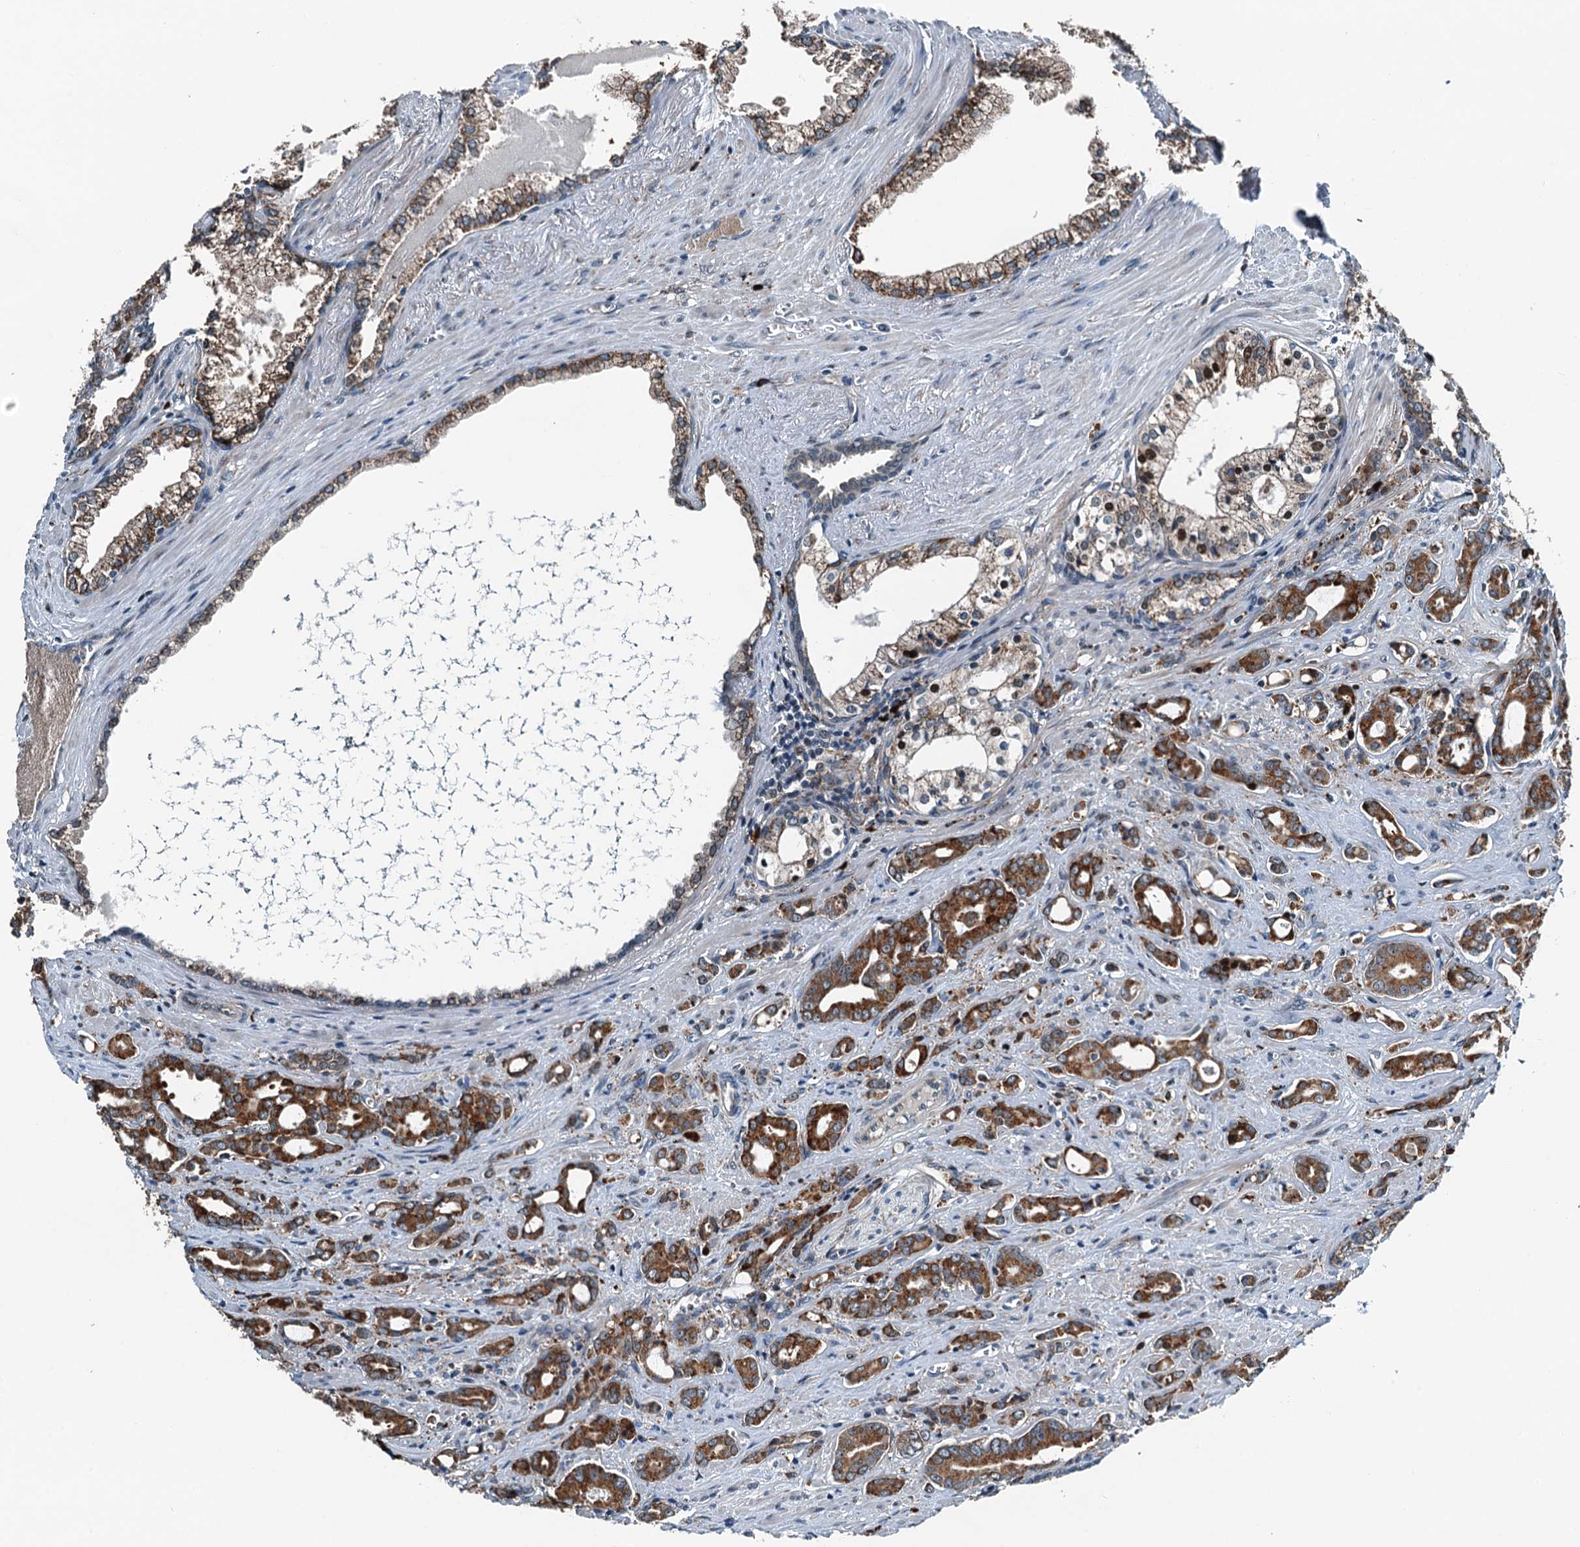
{"staining": {"intensity": "strong", "quantity": ">75%", "location": "cytoplasmic/membranous"}, "tissue": "prostate cancer", "cell_type": "Tumor cells", "image_type": "cancer", "snomed": [{"axis": "morphology", "description": "Adenocarcinoma, High grade"}, {"axis": "topography", "description": "Prostate"}], "caption": "An image of prostate cancer stained for a protein demonstrates strong cytoplasmic/membranous brown staining in tumor cells.", "gene": "TAMALIN", "patient": {"sex": "male", "age": 72}}